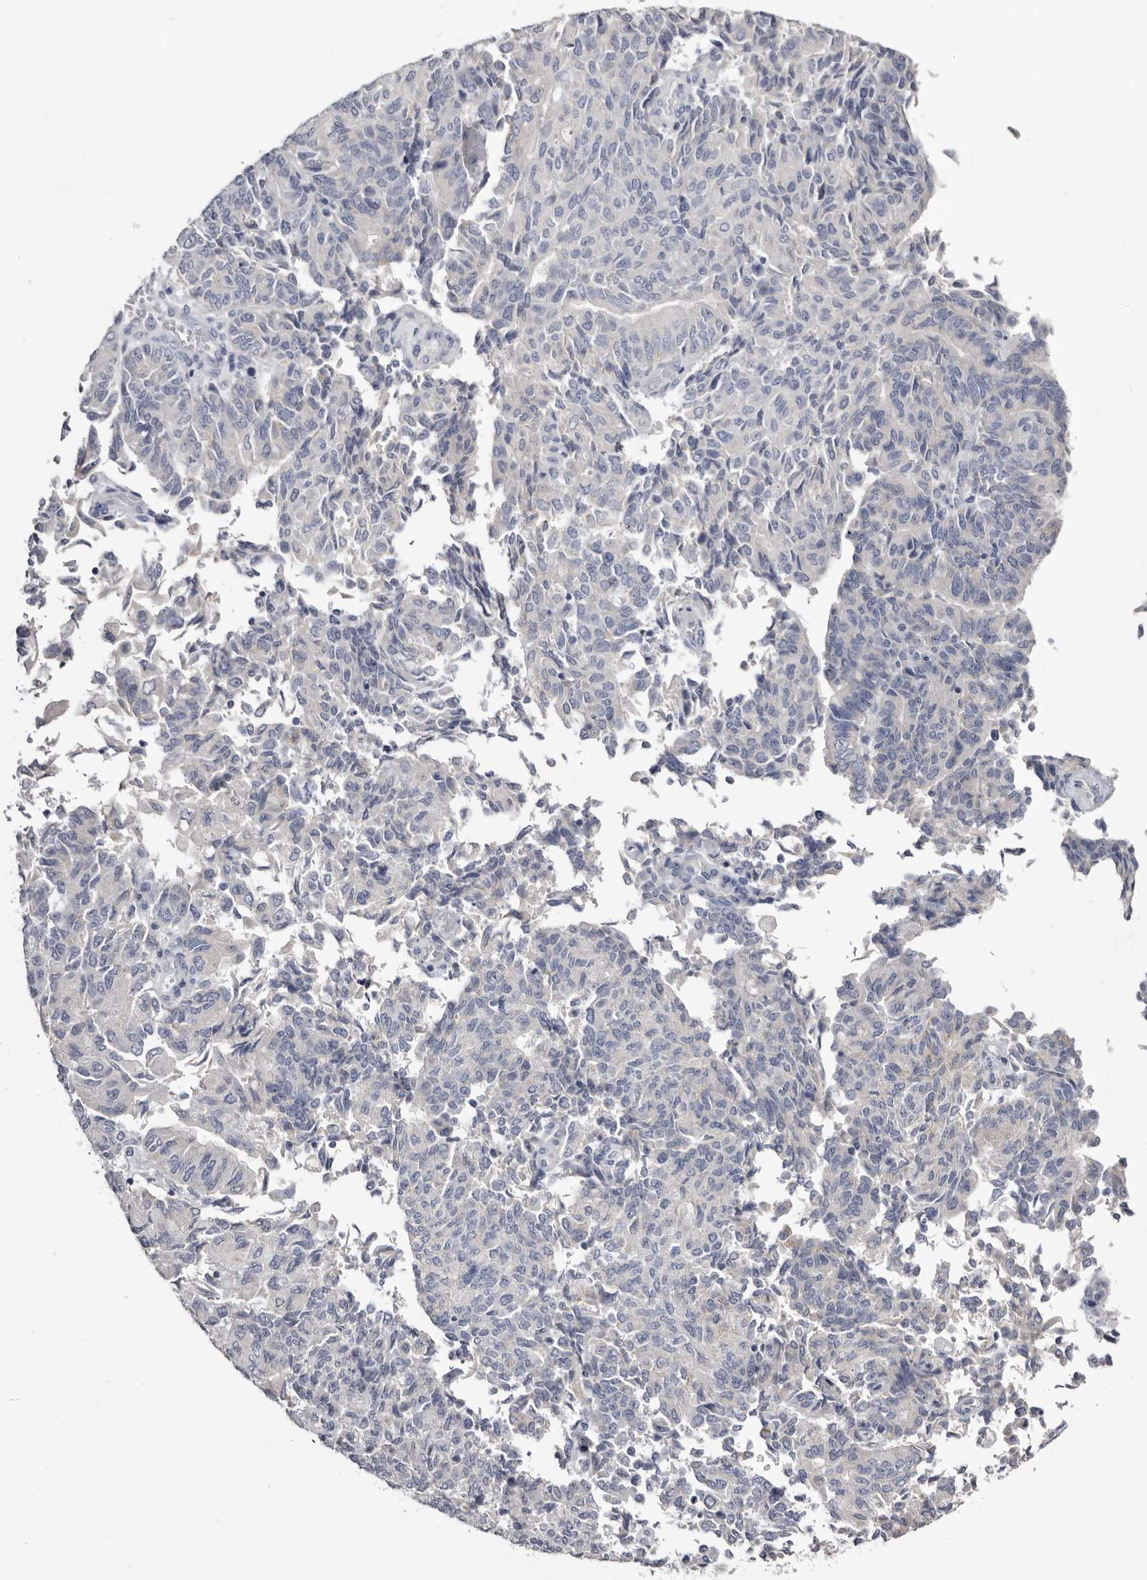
{"staining": {"intensity": "negative", "quantity": "none", "location": "none"}, "tissue": "endometrial cancer", "cell_type": "Tumor cells", "image_type": "cancer", "snomed": [{"axis": "morphology", "description": "Adenocarcinoma, NOS"}, {"axis": "topography", "description": "Endometrium"}], "caption": "Immunohistochemistry (IHC) of human endometrial cancer (adenocarcinoma) displays no expression in tumor cells.", "gene": "CASQ1", "patient": {"sex": "female", "age": 80}}